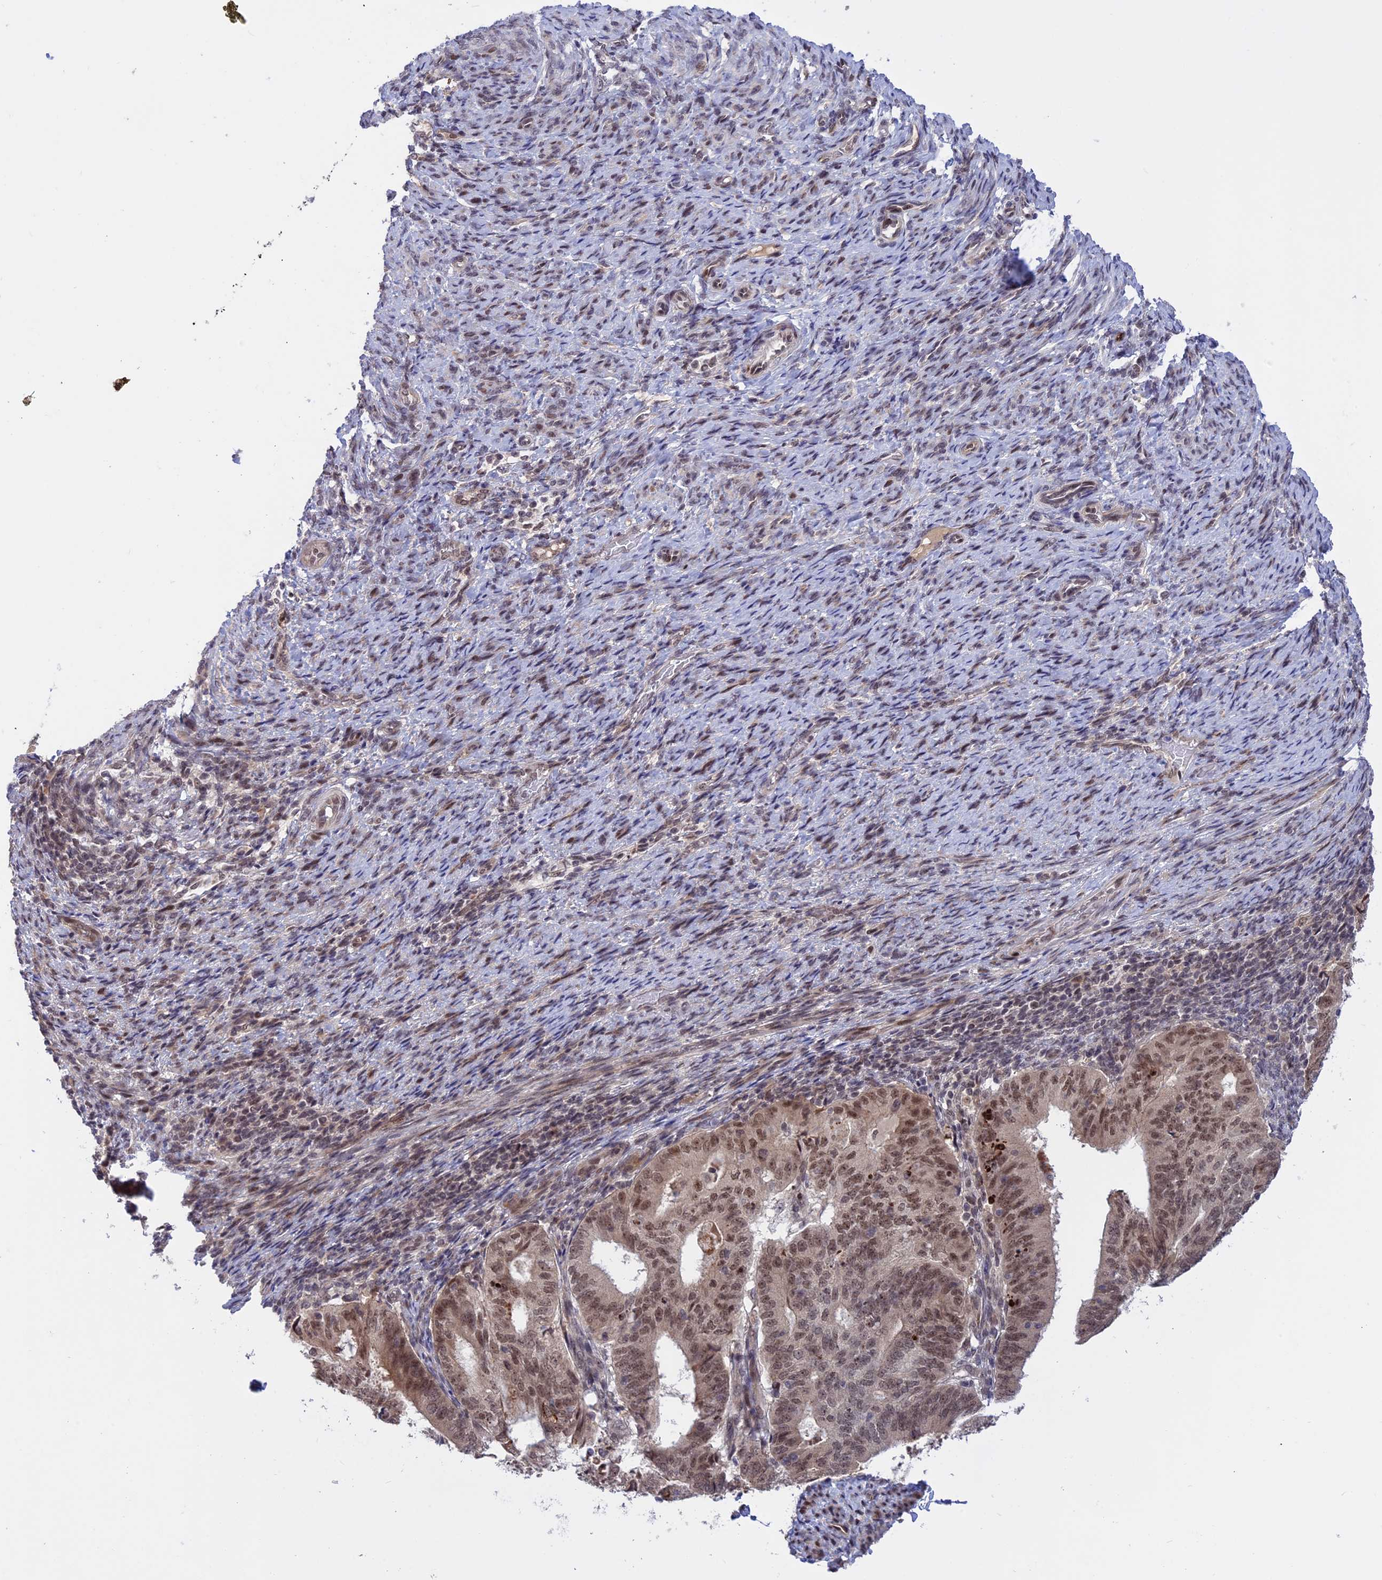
{"staining": {"intensity": "moderate", "quantity": ">75%", "location": "nuclear"}, "tissue": "endometrial cancer", "cell_type": "Tumor cells", "image_type": "cancer", "snomed": [{"axis": "morphology", "description": "Adenocarcinoma, NOS"}, {"axis": "topography", "description": "Endometrium"}], "caption": "Immunohistochemistry staining of adenocarcinoma (endometrial), which displays medium levels of moderate nuclear positivity in about >75% of tumor cells indicating moderate nuclear protein staining. The staining was performed using DAB (brown) for protein detection and nuclei were counterstained in hematoxylin (blue).", "gene": "POLR2C", "patient": {"sex": "female", "age": 70}}